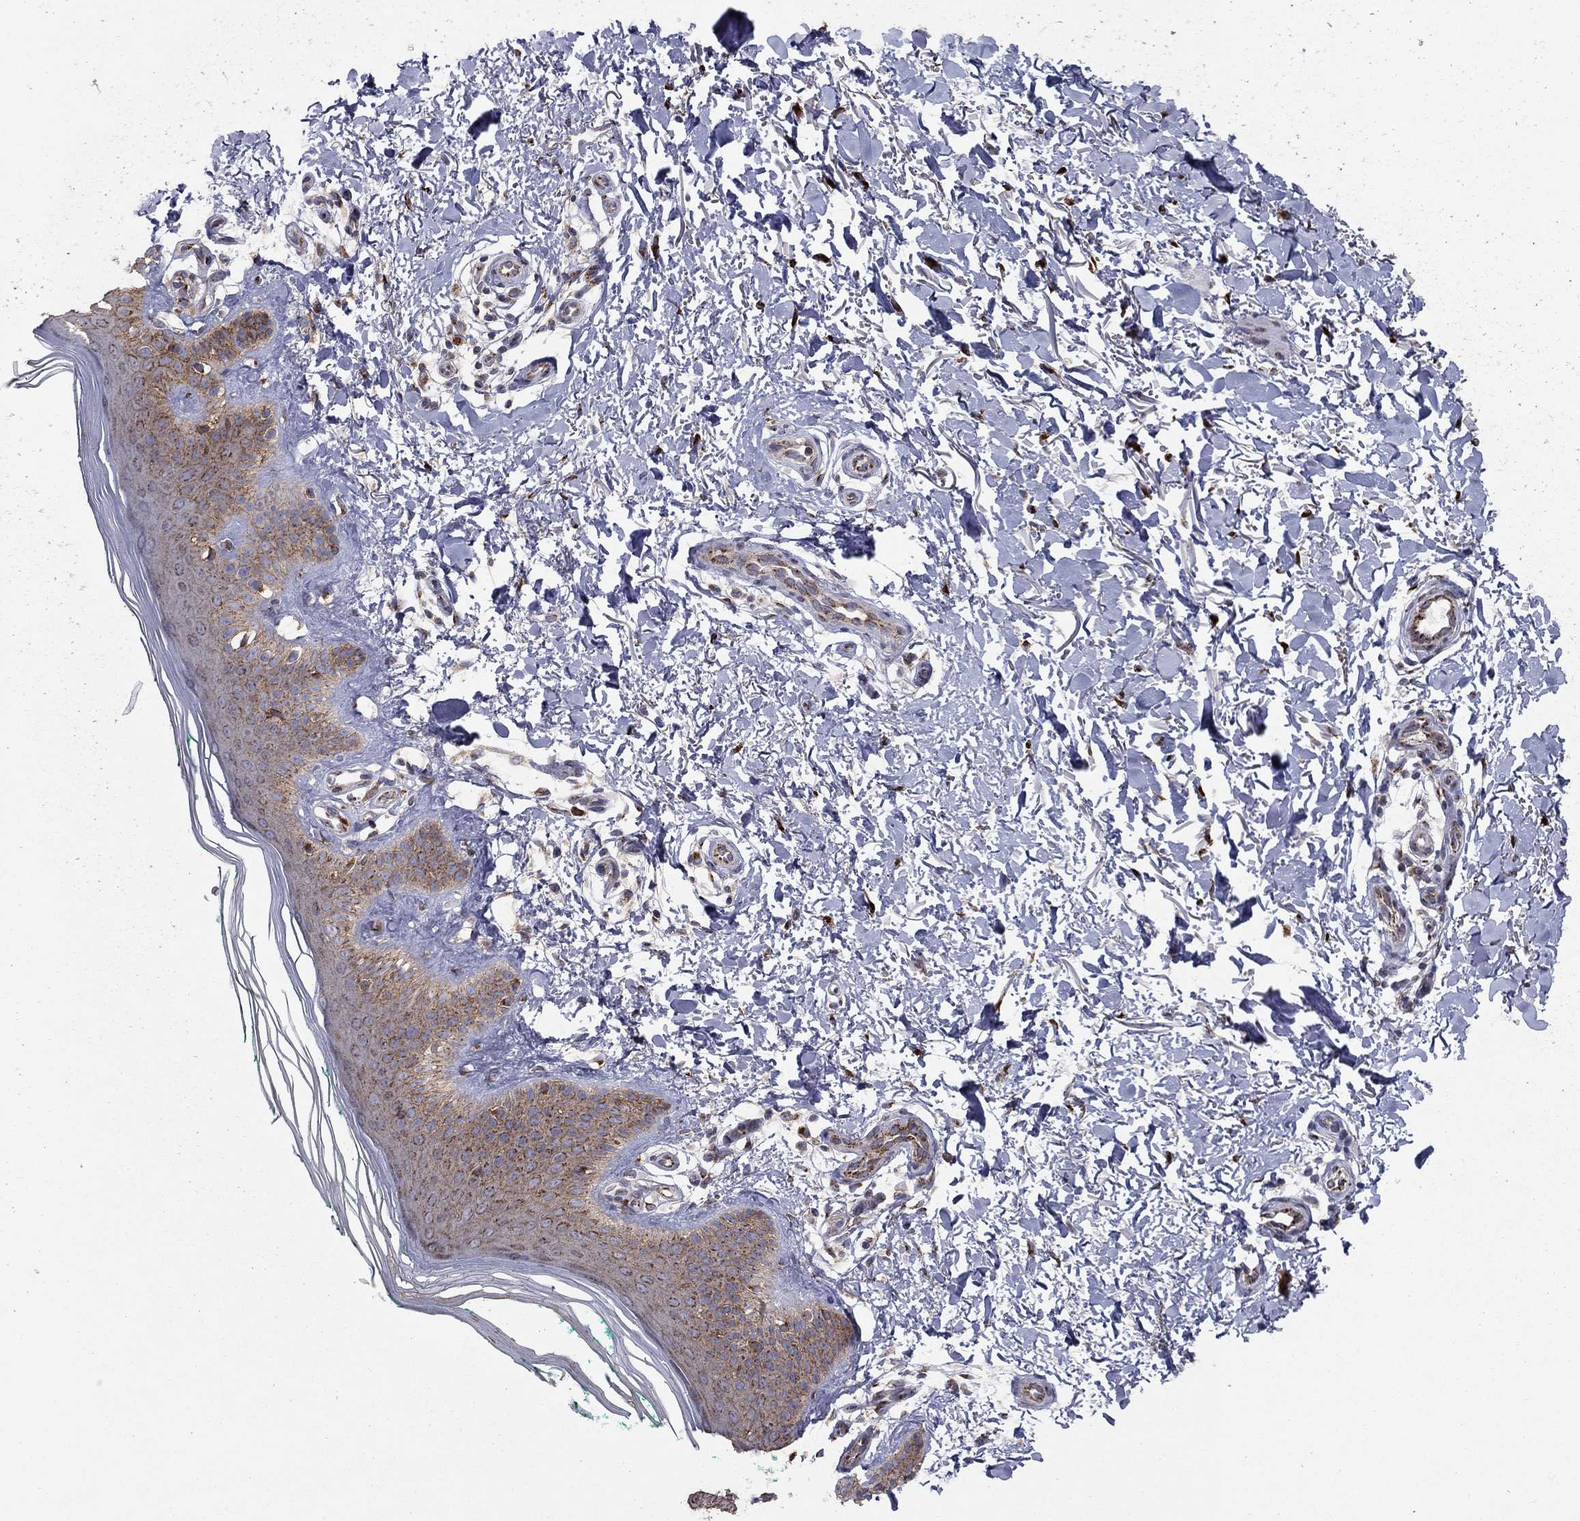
{"staining": {"intensity": "negative", "quantity": "none", "location": "none"}, "tissue": "skin", "cell_type": "Fibroblasts", "image_type": "normal", "snomed": [{"axis": "morphology", "description": "Normal tissue, NOS"}, {"axis": "morphology", "description": "Inflammation, NOS"}, {"axis": "morphology", "description": "Fibrosis, NOS"}, {"axis": "topography", "description": "Skin"}], "caption": "Skin was stained to show a protein in brown. There is no significant positivity in fibroblasts. (Immunohistochemistry (ihc), brightfield microscopy, high magnification).", "gene": "YIF1A", "patient": {"sex": "male", "age": 71}}